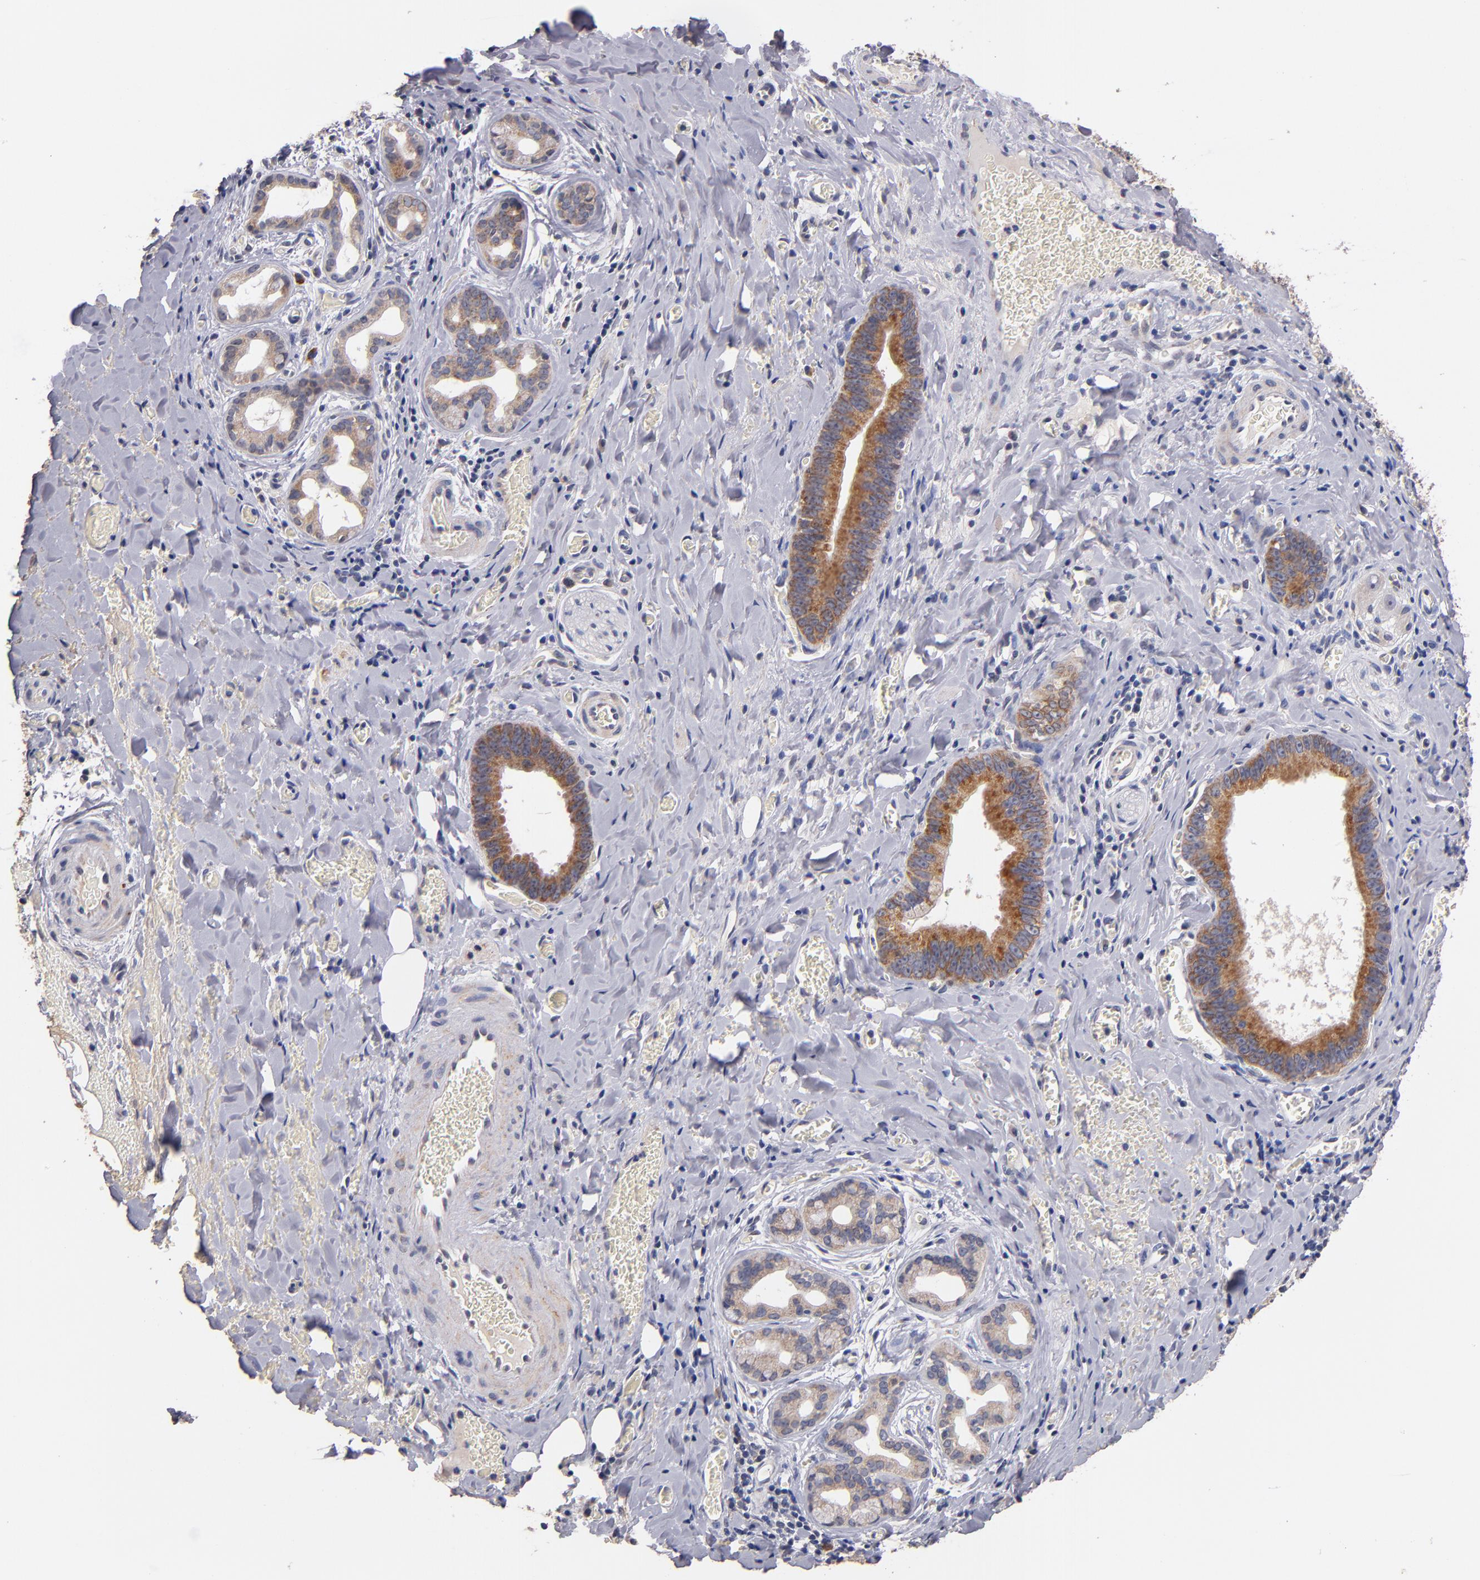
{"staining": {"intensity": "moderate", "quantity": "25%-75%", "location": "cytoplasmic/membranous"}, "tissue": "liver cancer", "cell_type": "Tumor cells", "image_type": "cancer", "snomed": [{"axis": "morphology", "description": "Cholangiocarcinoma"}, {"axis": "topography", "description": "Liver"}], "caption": "Immunohistochemistry photomicrograph of human liver cancer (cholangiocarcinoma) stained for a protein (brown), which exhibits medium levels of moderate cytoplasmic/membranous staining in approximately 25%-75% of tumor cells.", "gene": "DIABLO", "patient": {"sex": "female", "age": 55}}